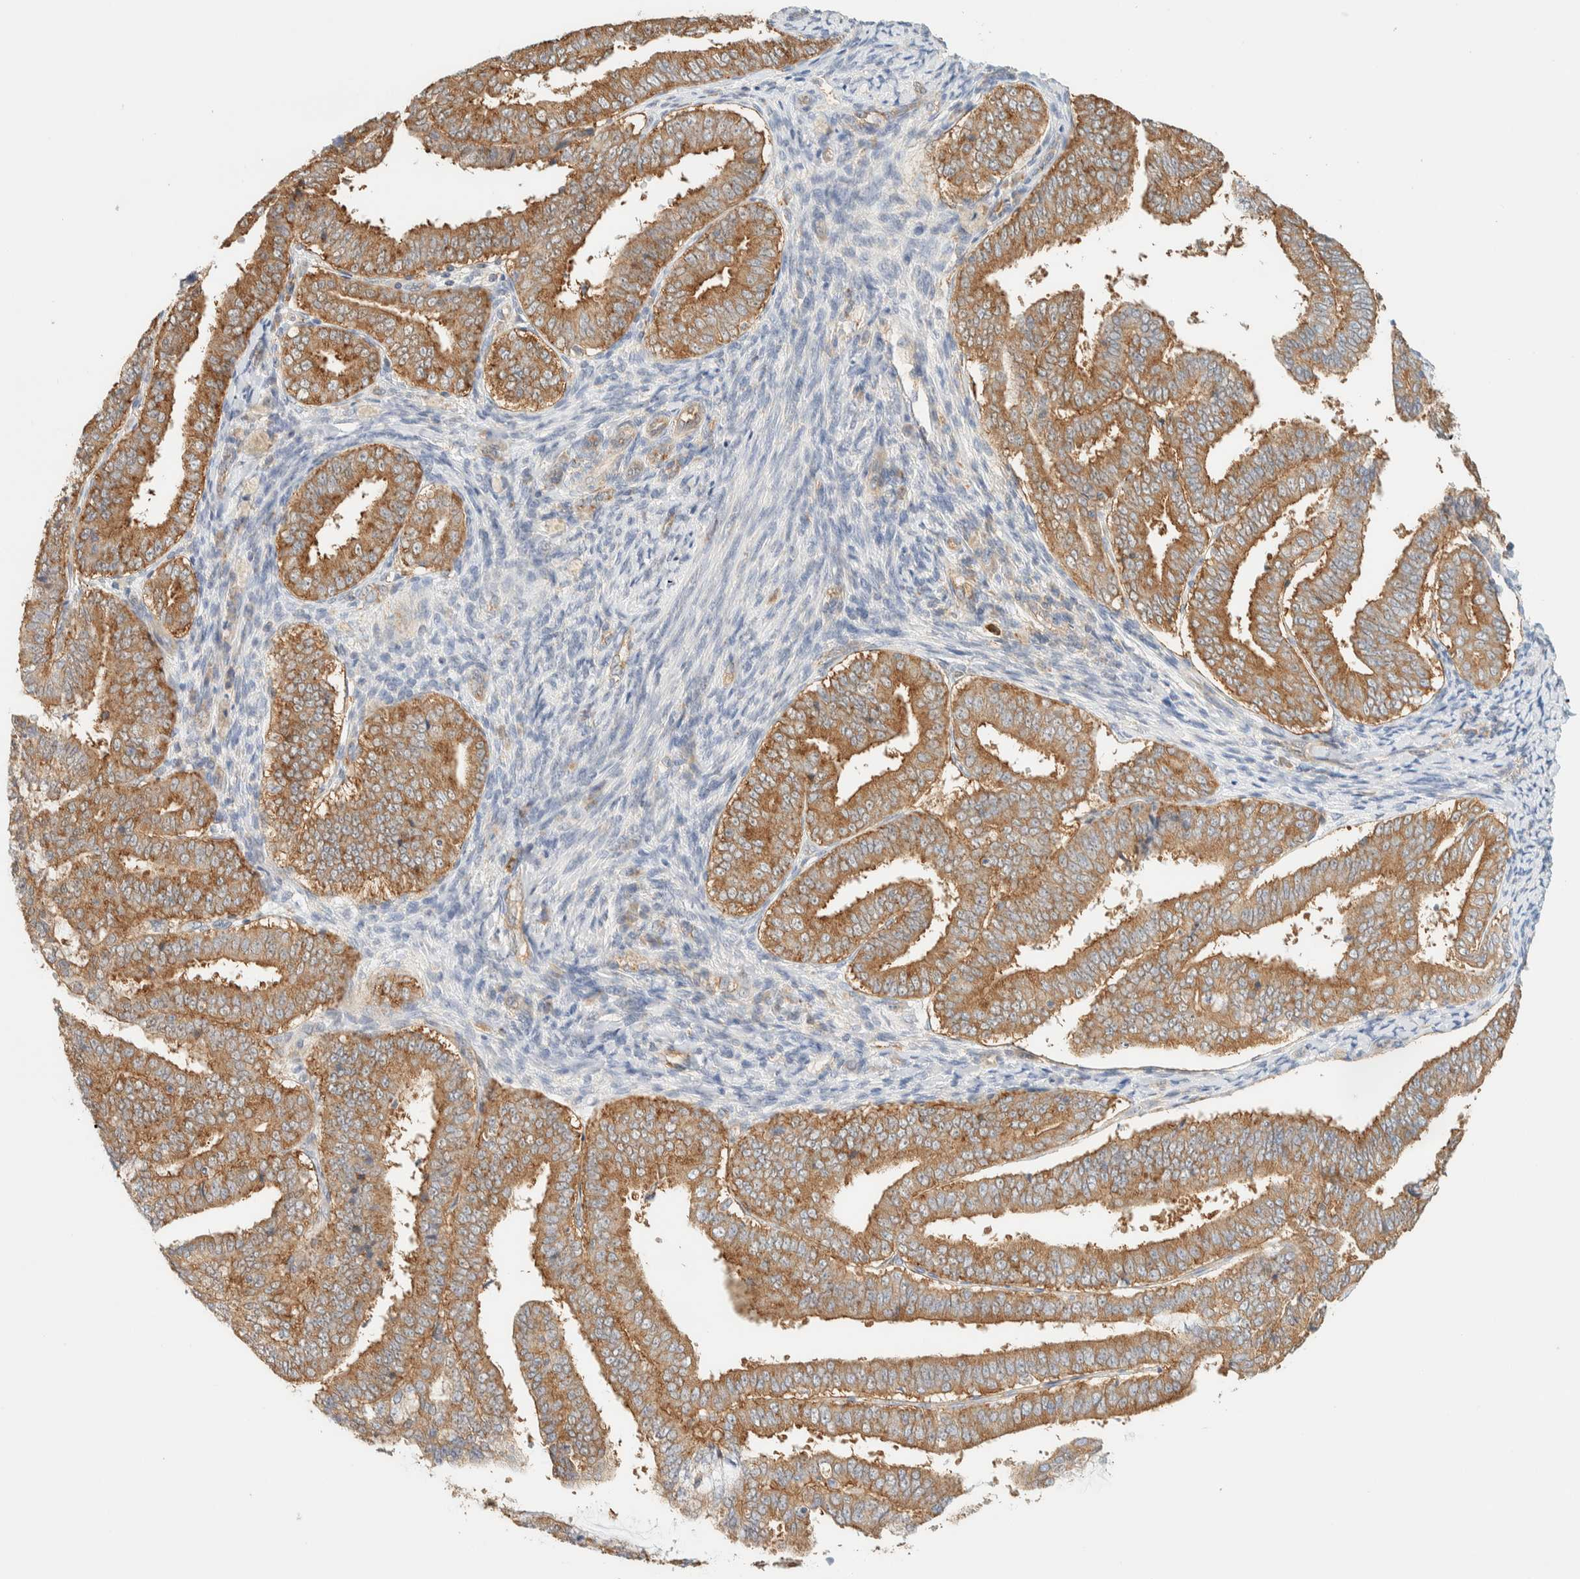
{"staining": {"intensity": "moderate", "quantity": ">75%", "location": "cytoplasmic/membranous"}, "tissue": "endometrial cancer", "cell_type": "Tumor cells", "image_type": "cancer", "snomed": [{"axis": "morphology", "description": "Adenocarcinoma, NOS"}, {"axis": "topography", "description": "Endometrium"}], "caption": "Protein expression analysis of endometrial cancer (adenocarcinoma) exhibits moderate cytoplasmic/membranous expression in approximately >75% of tumor cells.", "gene": "TBC1D8B", "patient": {"sex": "female", "age": 63}}